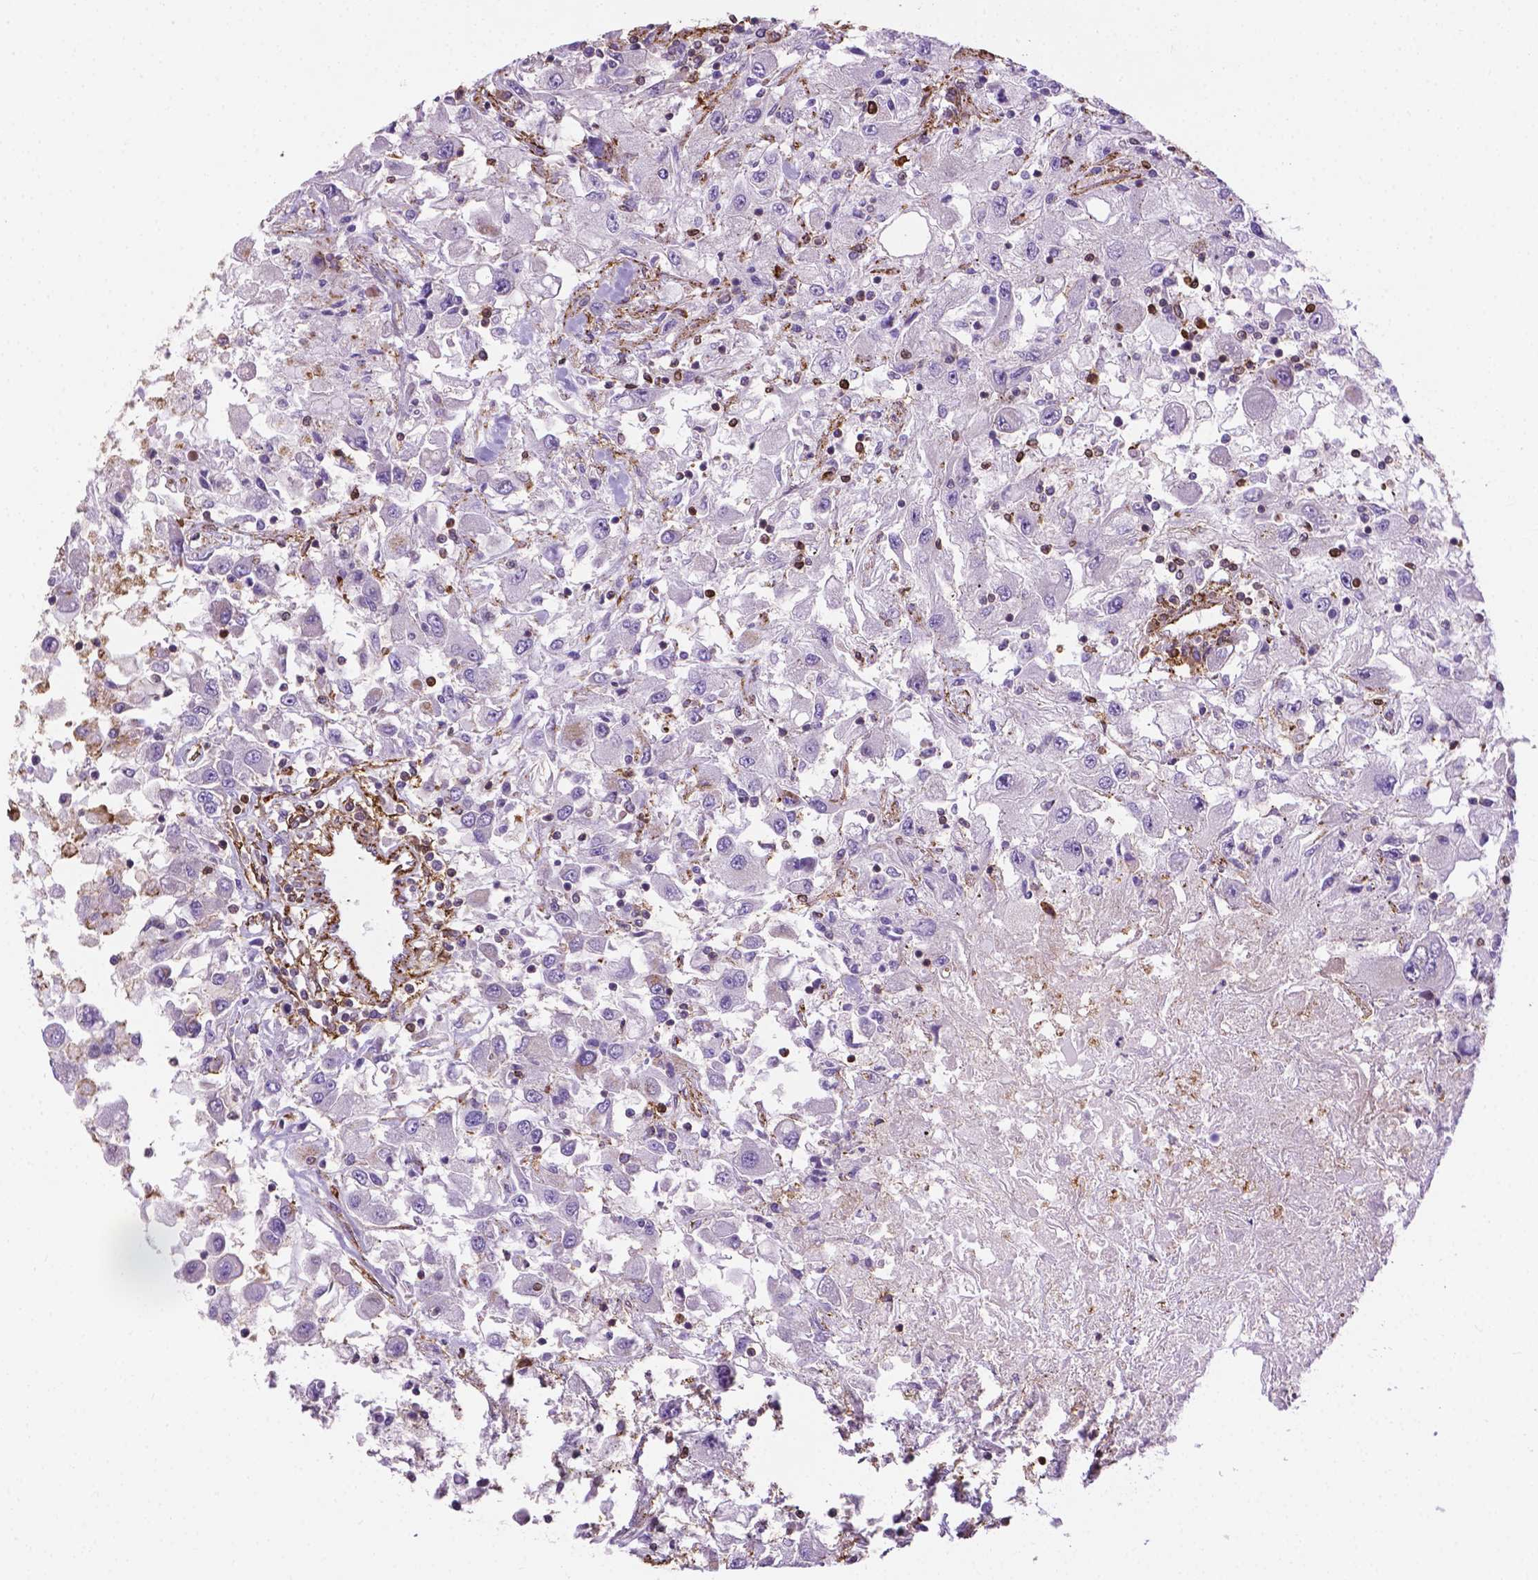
{"staining": {"intensity": "negative", "quantity": "none", "location": "none"}, "tissue": "renal cancer", "cell_type": "Tumor cells", "image_type": "cancer", "snomed": [{"axis": "morphology", "description": "Adenocarcinoma, NOS"}, {"axis": "topography", "description": "Kidney"}], "caption": "Renal cancer was stained to show a protein in brown. There is no significant staining in tumor cells.", "gene": "ACAD10", "patient": {"sex": "female", "age": 67}}